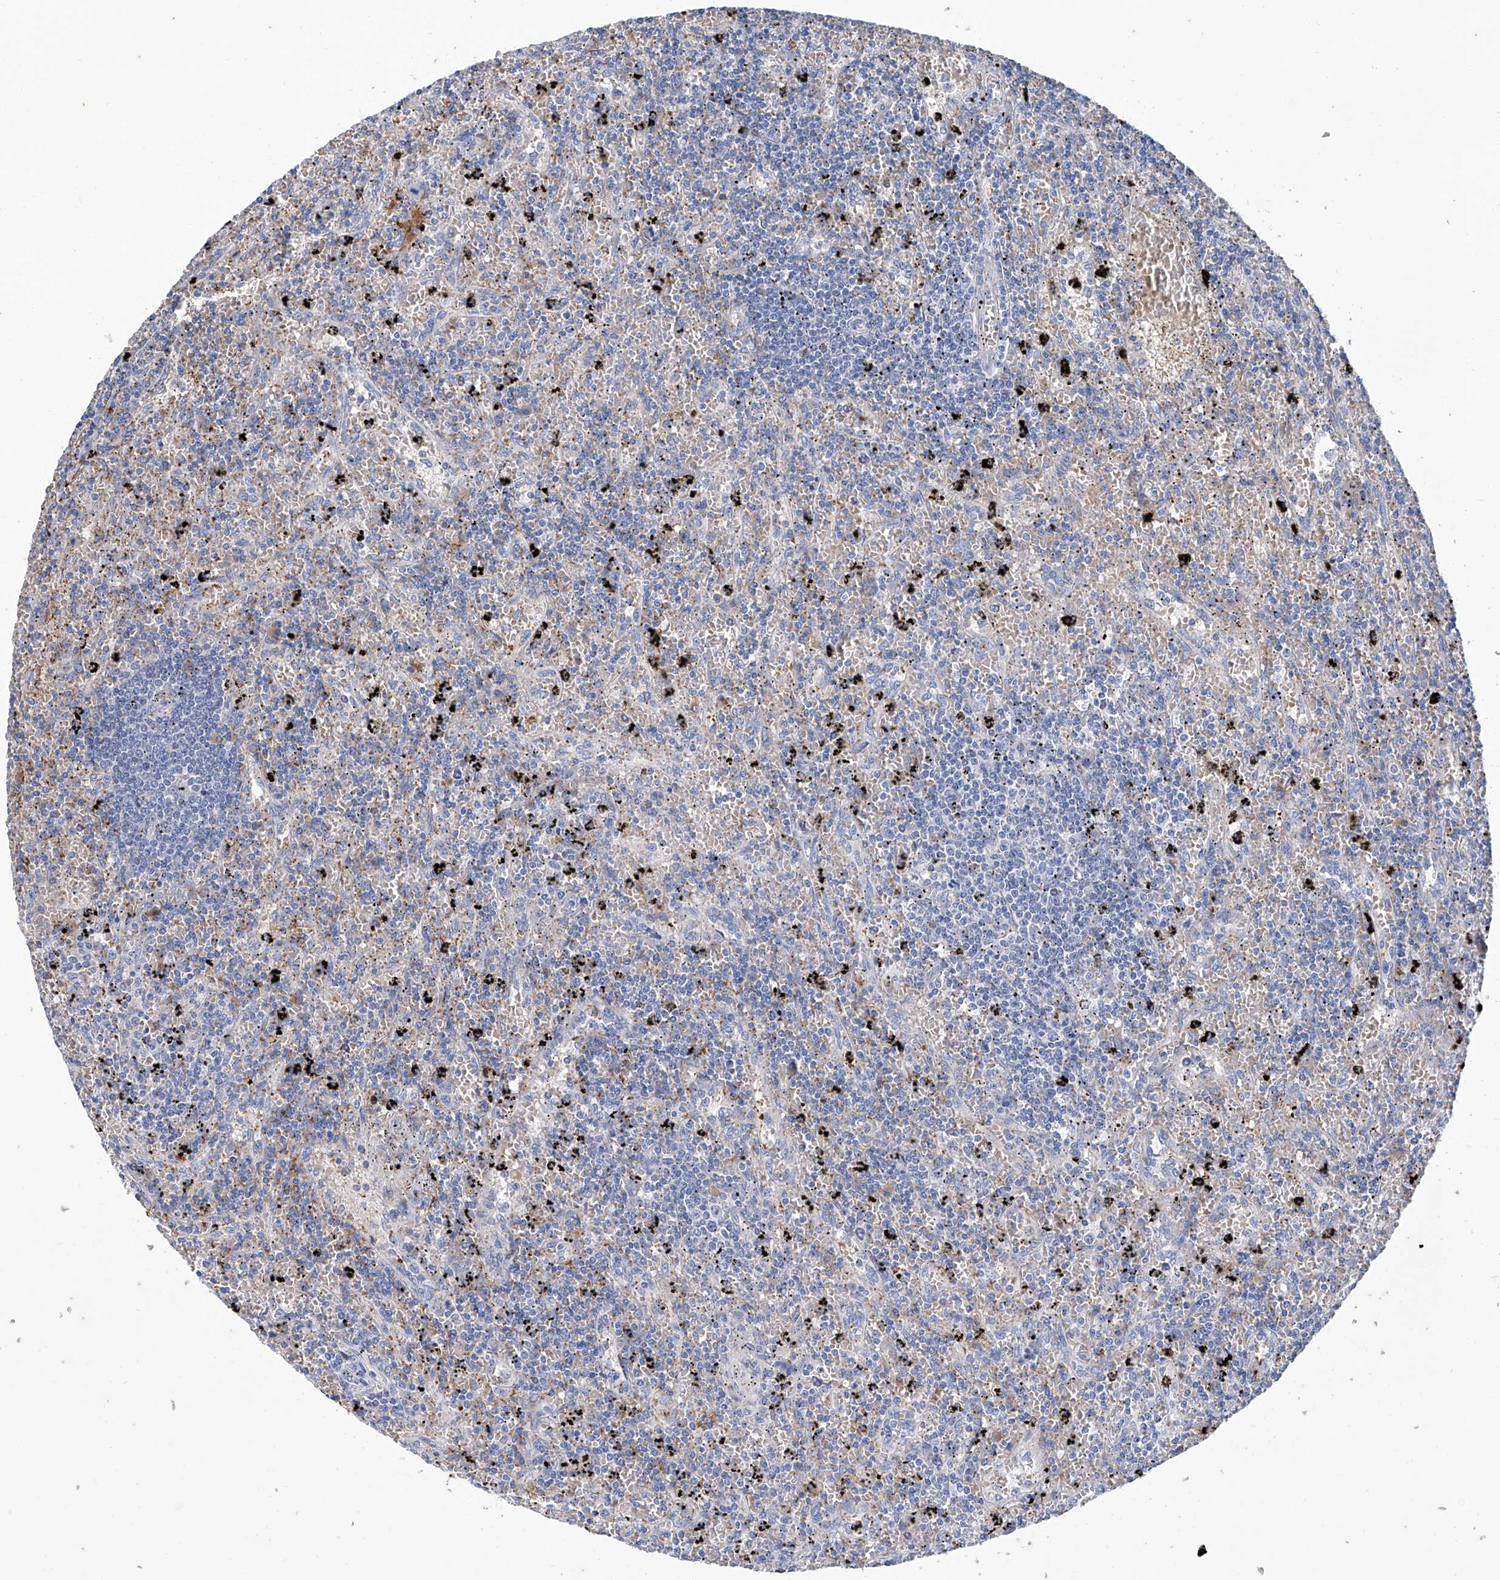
{"staining": {"intensity": "negative", "quantity": "none", "location": "none"}, "tissue": "lymphoma", "cell_type": "Tumor cells", "image_type": "cancer", "snomed": [{"axis": "morphology", "description": "Malignant lymphoma, non-Hodgkin's type, Low grade"}, {"axis": "topography", "description": "Spleen"}], "caption": "Human malignant lymphoma, non-Hodgkin's type (low-grade) stained for a protein using IHC demonstrates no expression in tumor cells.", "gene": "GPT", "patient": {"sex": "male", "age": 76}}